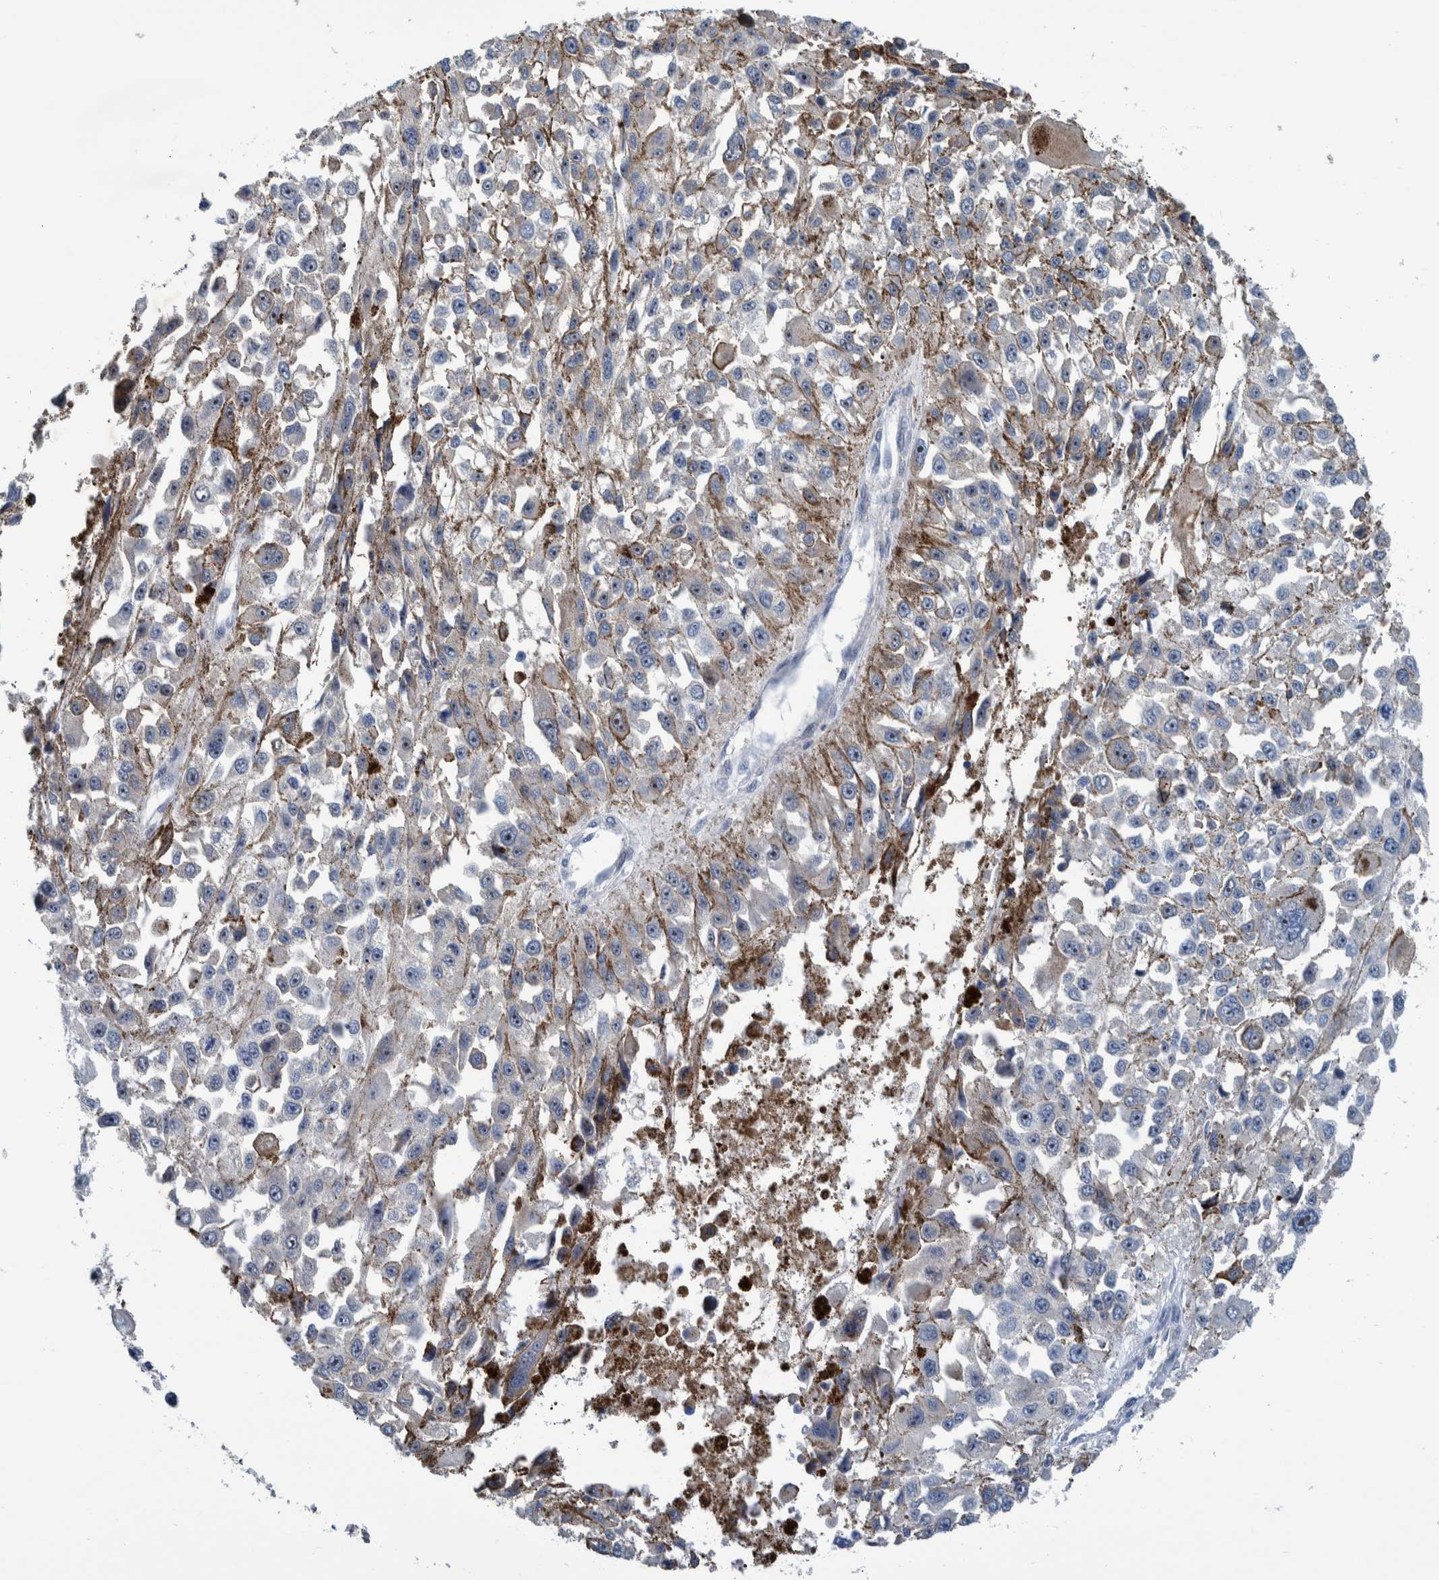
{"staining": {"intensity": "negative", "quantity": "none", "location": "none"}, "tissue": "melanoma", "cell_type": "Tumor cells", "image_type": "cancer", "snomed": [{"axis": "morphology", "description": "Malignant melanoma, Metastatic site"}, {"axis": "topography", "description": "Lymph node"}], "caption": "Human melanoma stained for a protein using IHC demonstrates no staining in tumor cells.", "gene": "MKS1", "patient": {"sex": "male", "age": 59}}